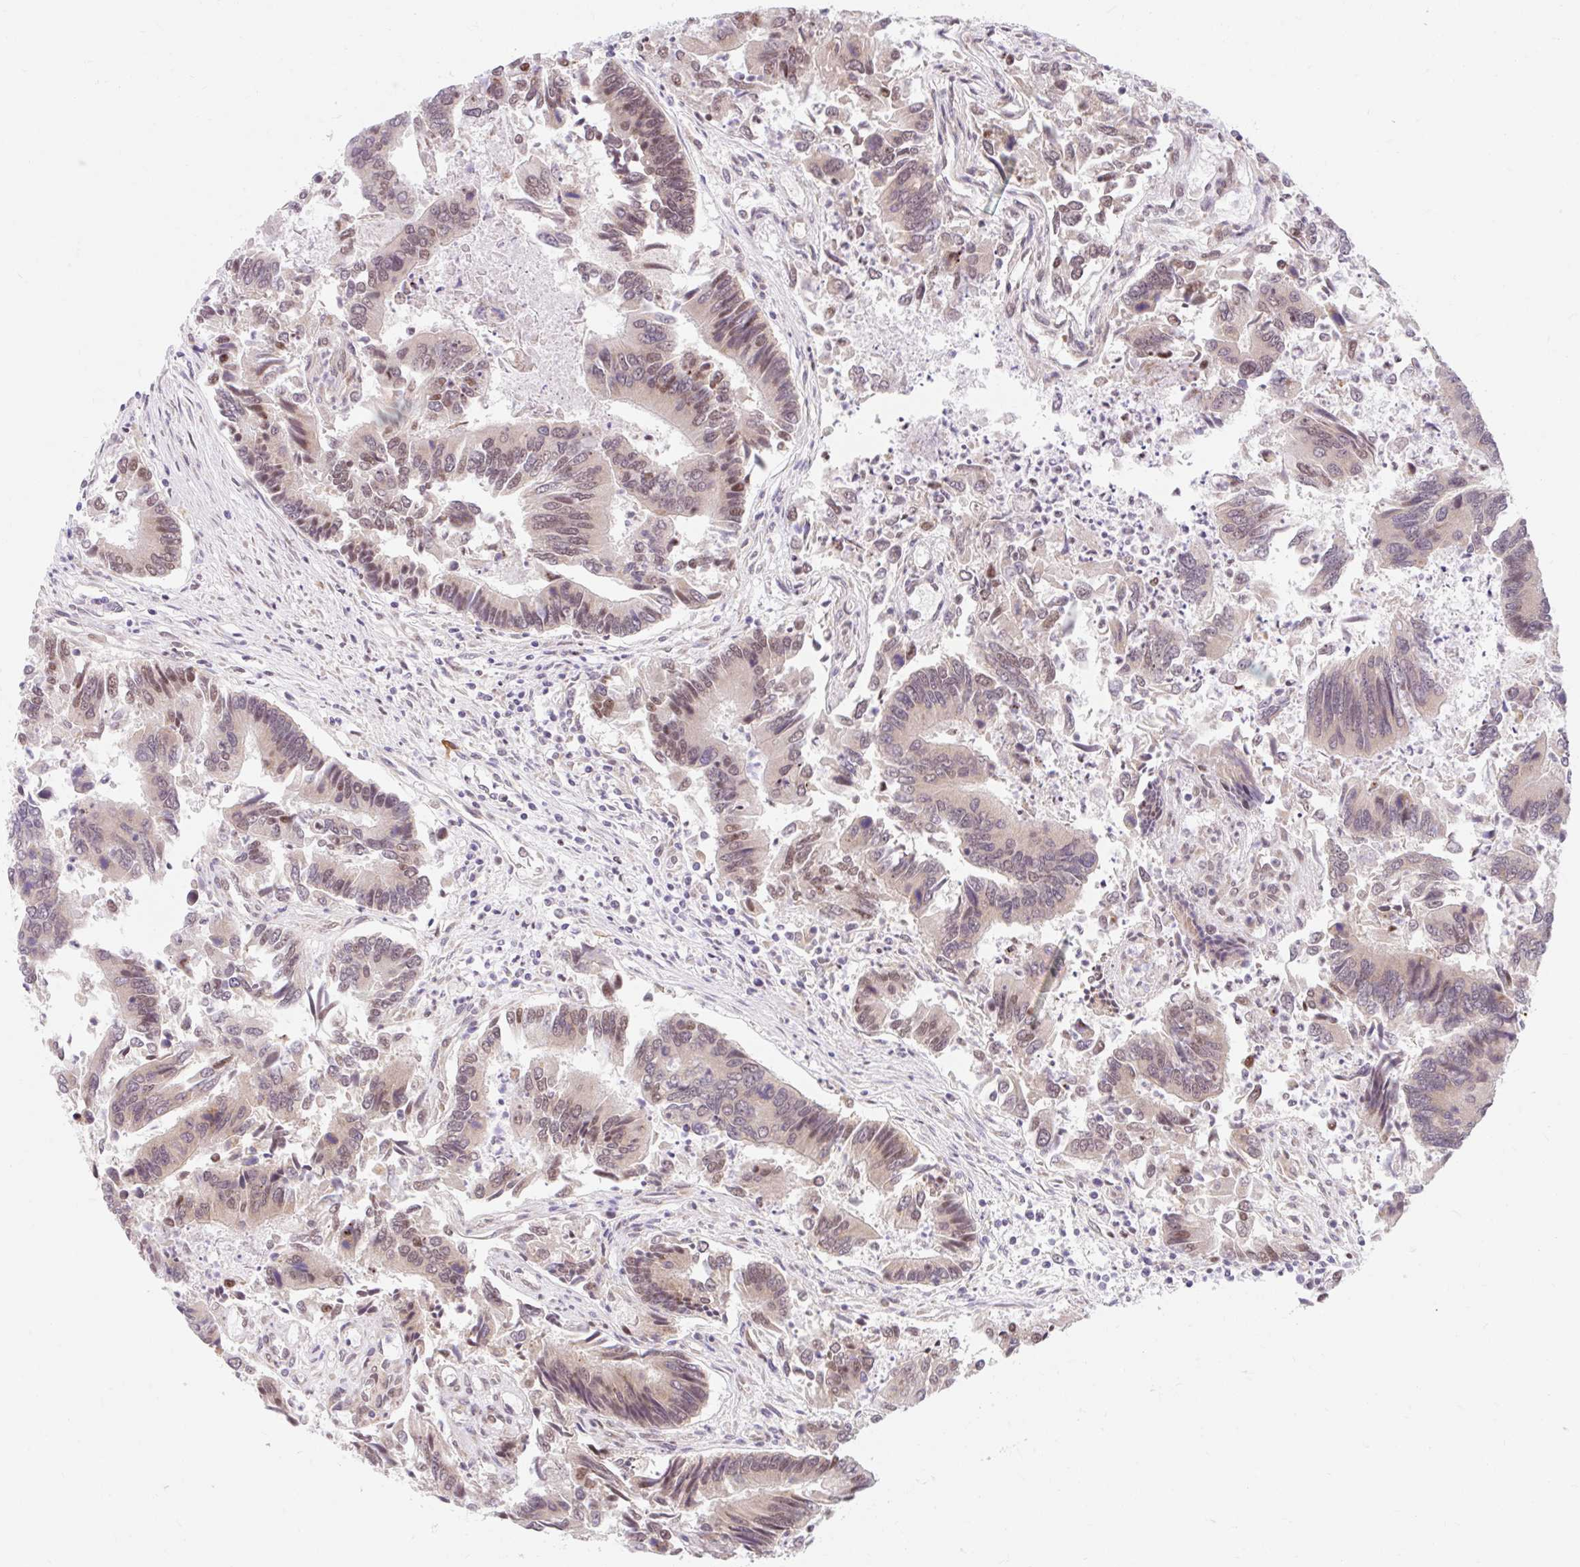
{"staining": {"intensity": "weak", "quantity": "25%-75%", "location": "cytoplasmic/membranous"}, "tissue": "colorectal cancer", "cell_type": "Tumor cells", "image_type": "cancer", "snomed": [{"axis": "morphology", "description": "Adenocarcinoma, NOS"}, {"axis": "topography", "description": "Colon"}], "caption": "Immunohistochemical staining of human colorectal cancer (adenocarcinoma) reveals low levels of weak cytoplasmic/membranous expression in approximately 25%-75% of tumor cells. (DAB IHC, brown staining for protein, blue staining for nuclei).", "gene": "SRSF10", "patient": {"sex": "female", "age": 67}}